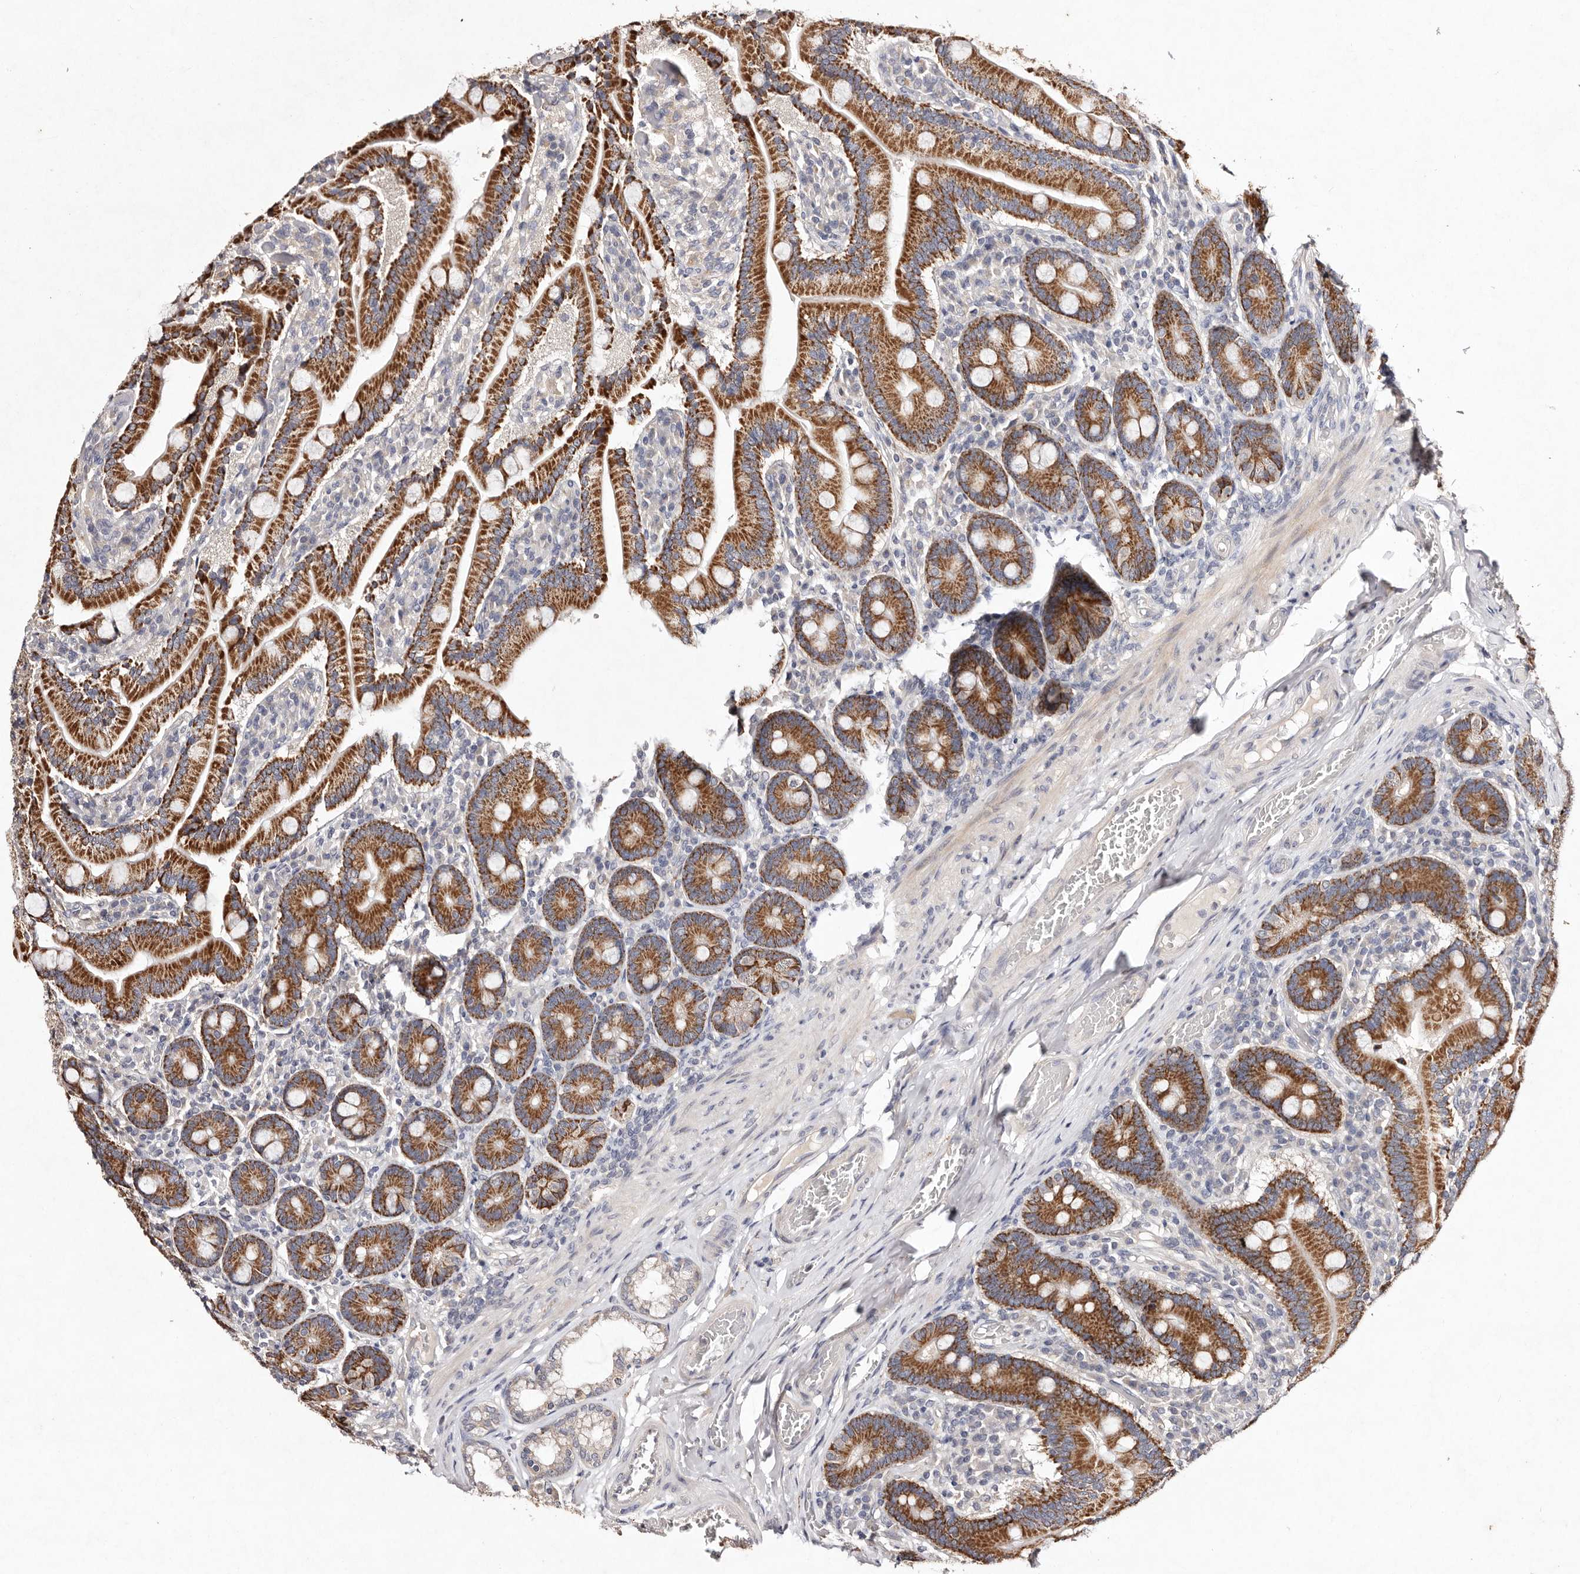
{"staining": {"intensity": "strong", "quantity": ">75%", "location": "cytoplasmic/membranous"}, "tissue": "duodenum", "cell_type": "Glandular cells", "image_type": "normal", "snomed": [{"axis": "morphology", "description": "Normal tissue, NOS"}, {"axis": "topography", "description": "Duodenum"}], "caption": "The image exhibits a brown stain indicating the presence of a protein in the cytoplasmic/membranous of glandular cells in duodenum.", "gene": "TSC2", "patient": {"sex": "female", "age": 62}}